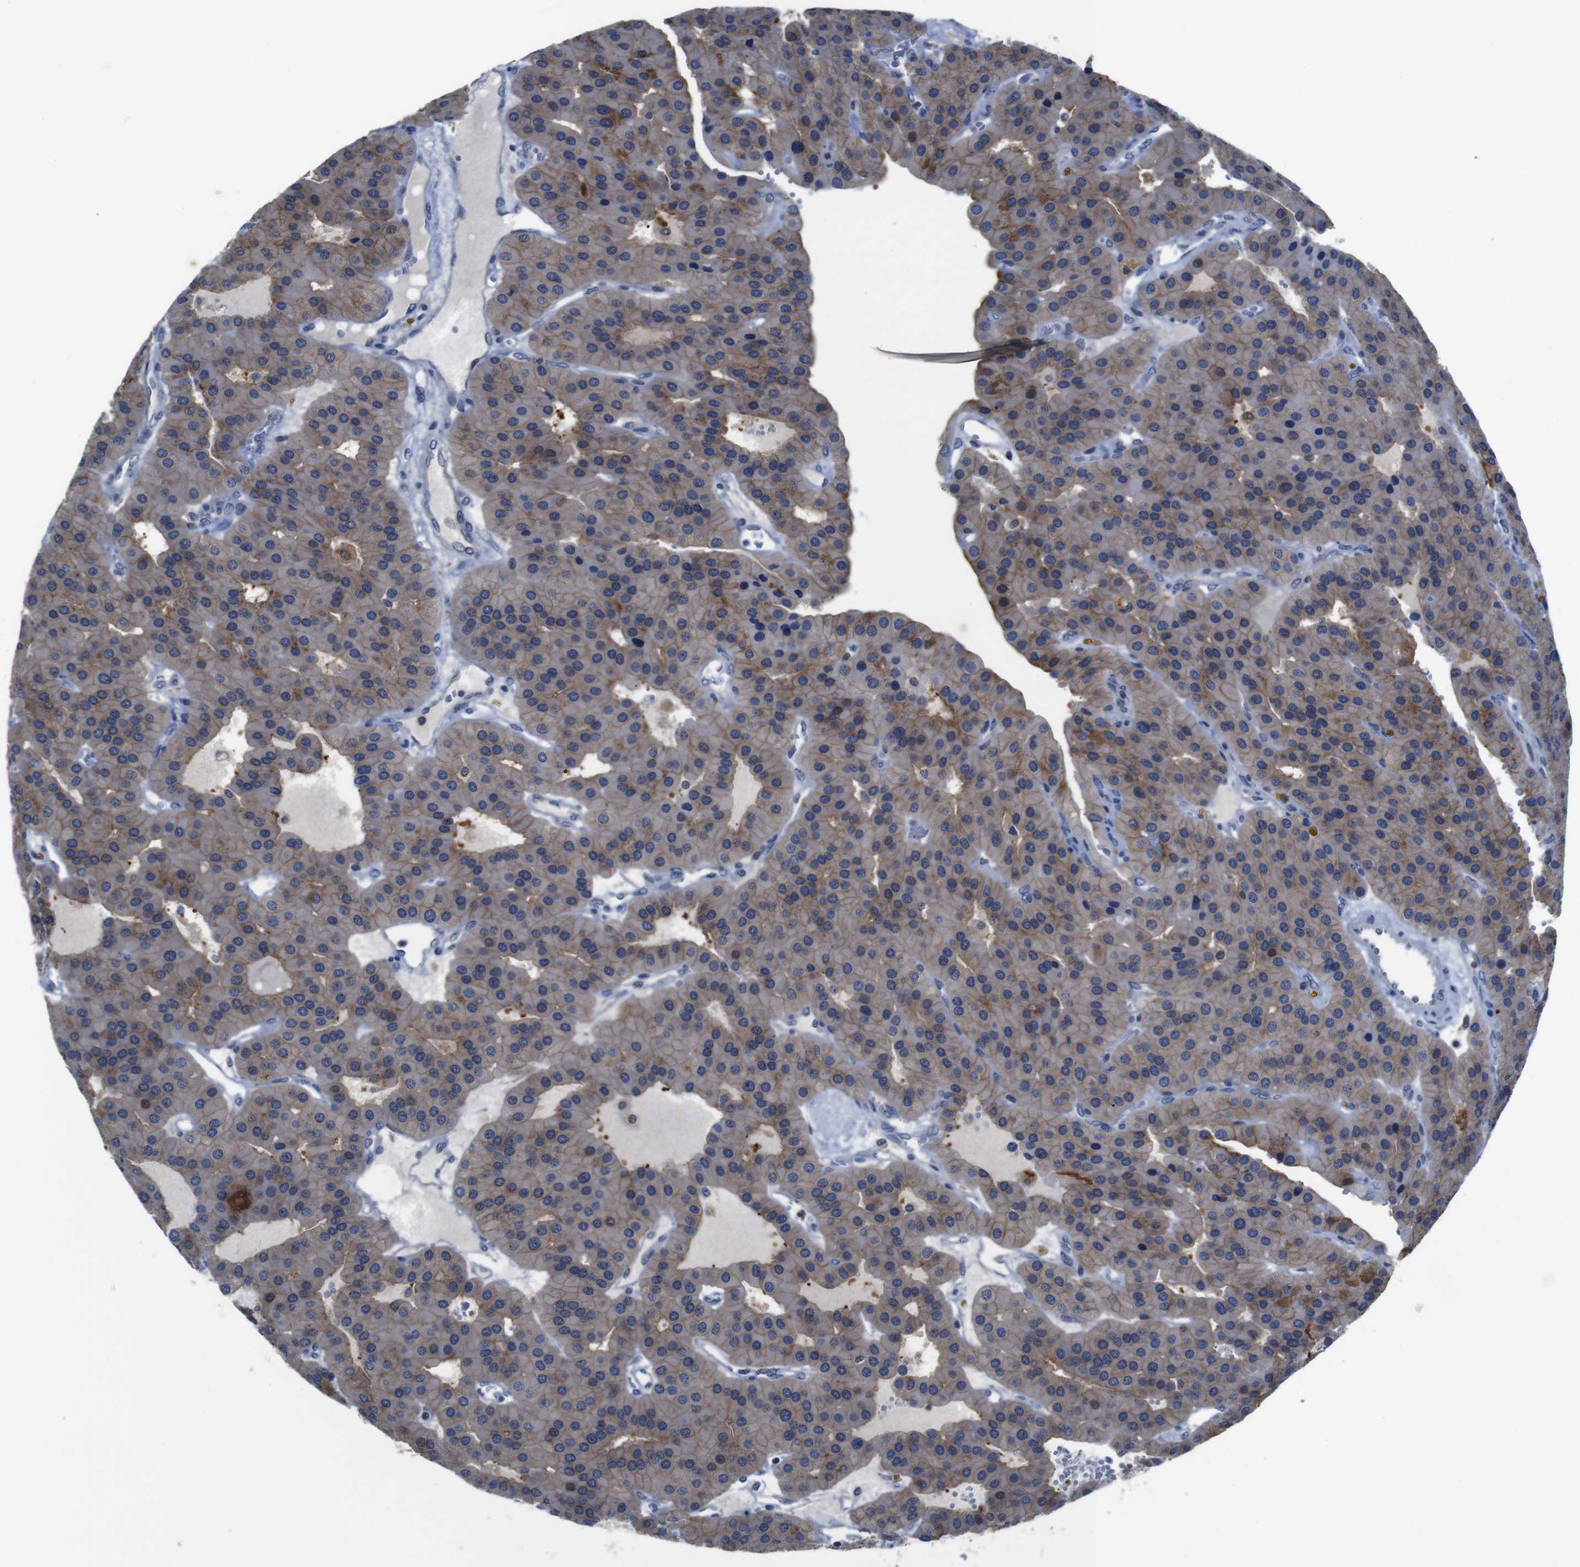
{"staining": {"intensity": "strong", "quantity": "25%-75%", "location": "cytoplasmic/membranous"}, "tissue": "parathyroid gland", "cell_type": "Glandular cells", "image_type": "normal", "snomed": [{"axis": "morphology", "description": "Normal tissue, NOS"}, {"axis": "morphology", "description": "Adenoma, NOS"}, {"axis": "topography", "description": "Parathyroid gland"}], "caption": "A high-resolution micrograph shows immunohistochemistry (IHC) staining of normal parathyroid gland, which reveals strong cytoplasmic/membranous positivity in about 25%-75% of glandular cells. (Stains: DAB in brown, nuclei in blue, Microscopy: brightfield microscopy at high magnification).", "gene": "SEMA4B", "patient": {"sex": "female", "age": 86}}